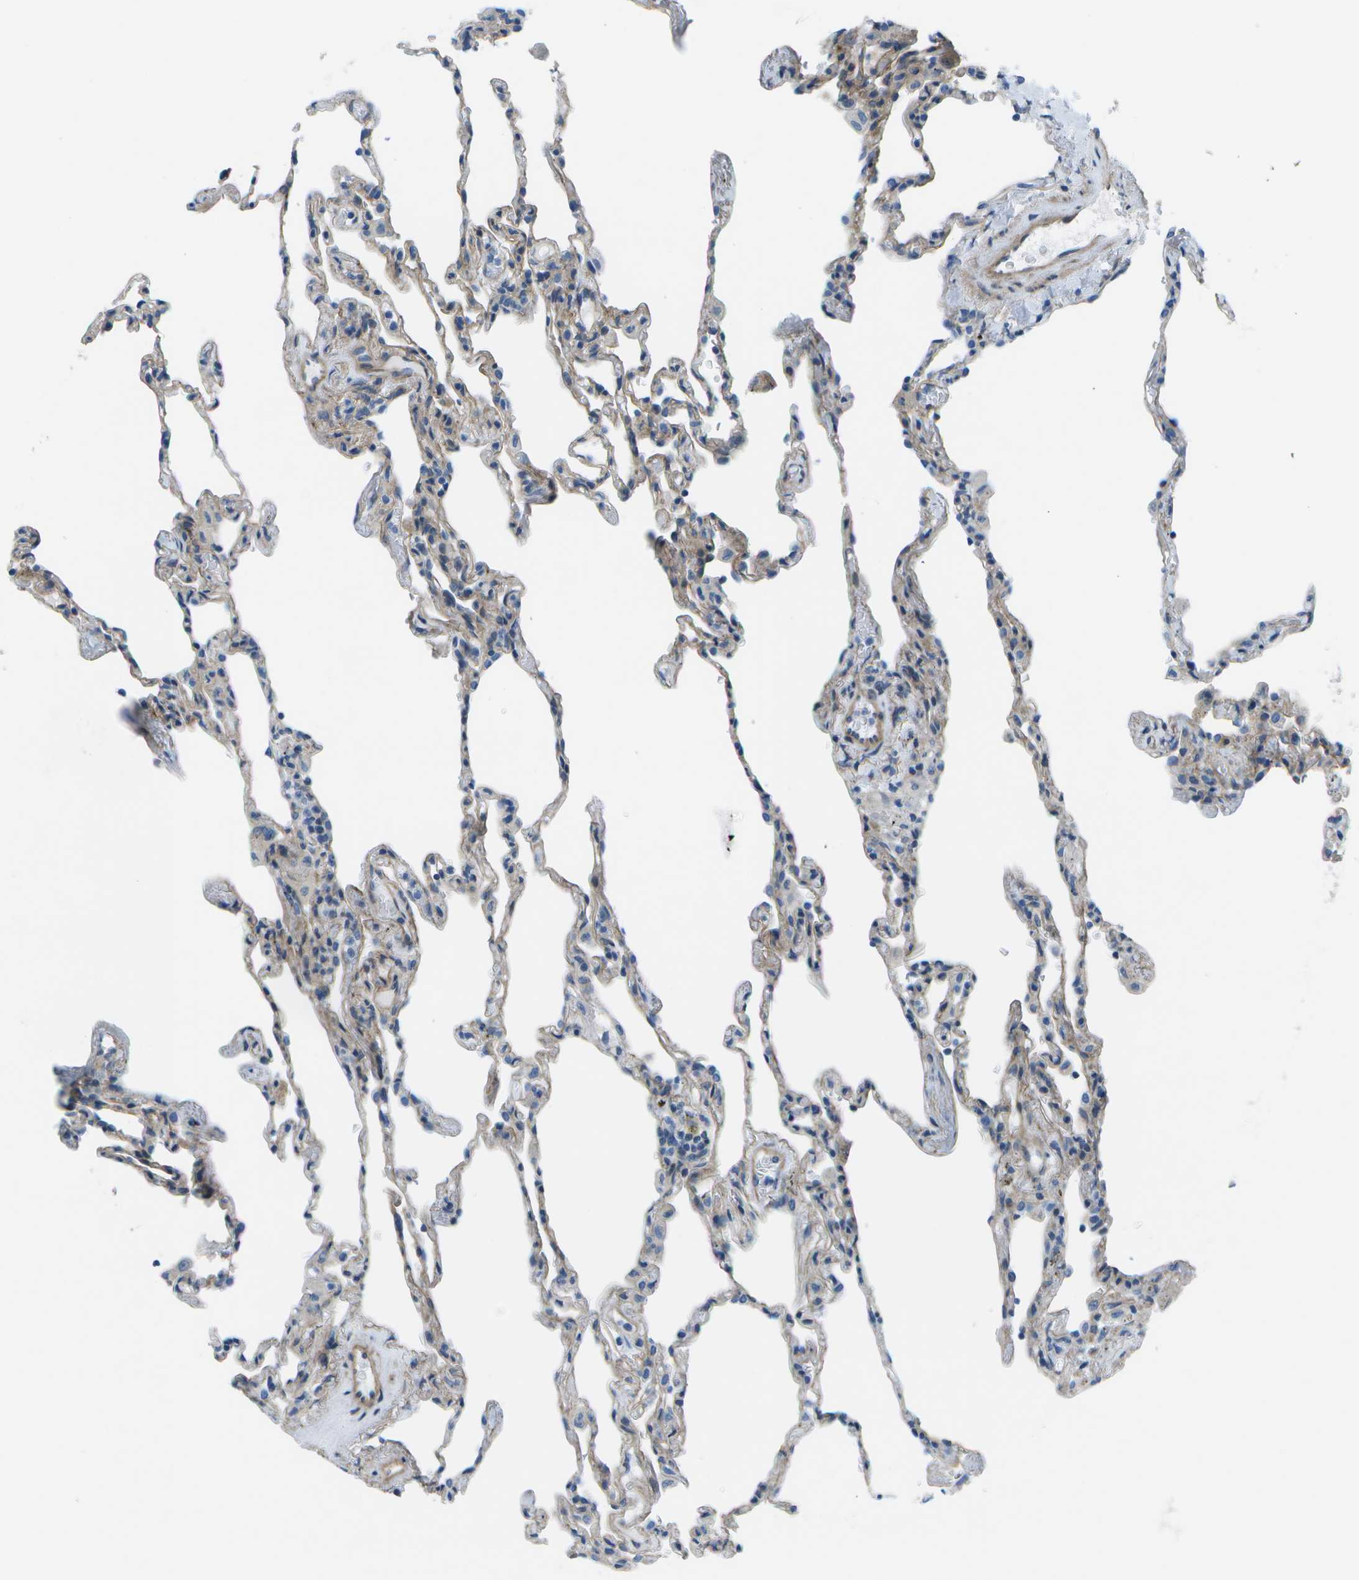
{"staining": {"intensity": "weak", "quantity": "<25%", "location": "cytoplasmic/membranous"}, "tissue": "lung", "cell_type": "Alveolar cells", "image_type": "normal", "snomed": [{"axis": "morphology", "description": "Normal tissue, NOS"}, {"axis": "topography", "description": "Lung"}], "caption": "Human lung stained for a protein using immunohistochemistry reveals no positivity in alveolar cells.", "gene": "SORBS3", "patient": {"sex": "male", "age": 59}}